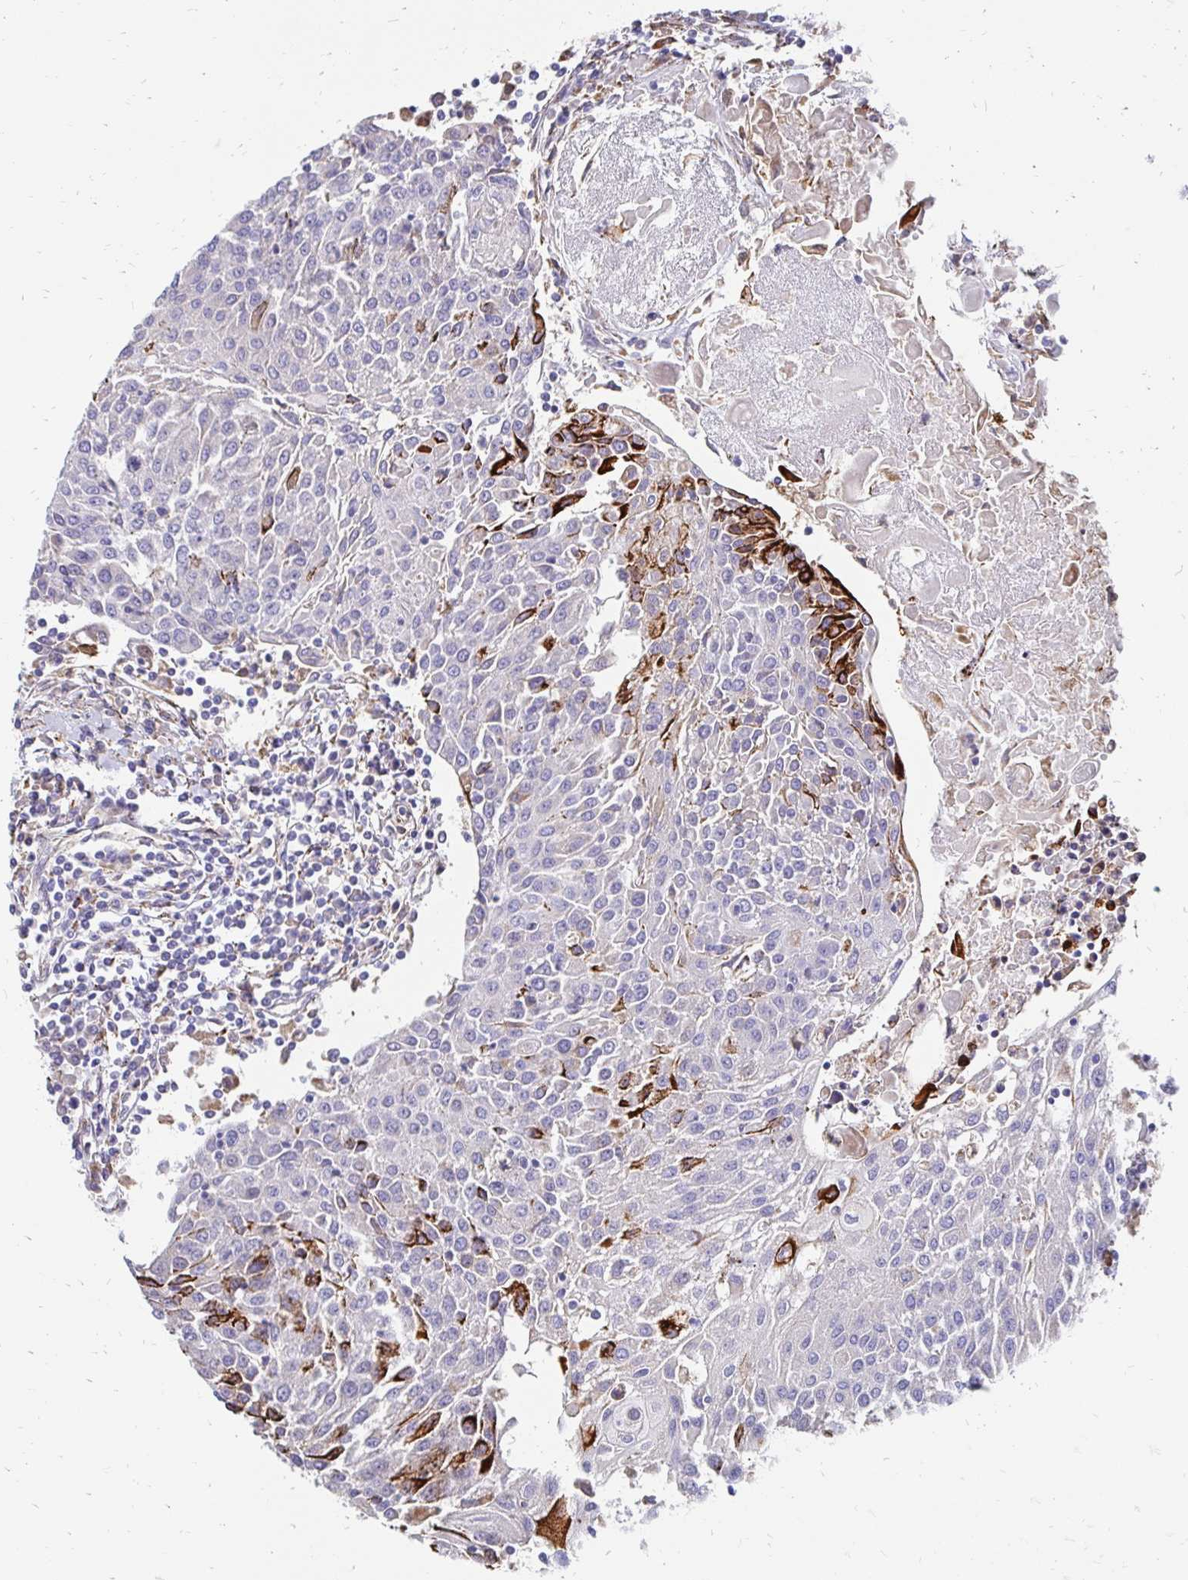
{"staining": {"intensity": "strong", "quantity": "<25%", "location": "cytoplasmic/membranous"}, "tissue": "urothelial cancer", "cell_type": "Tumor cells", "image_type": "cancer", "snomed": [{"axis": "morphology", "description": "Urothelial carcinoma, High grade"}, {"axis": "topography", "description": "Urinary bladder"}], "caption": "Protein analysis of urothelial cancer tissue reveals strong cytoplasmic/membranous expression in about <25% of tumor cells.", "gene": "CDKL1", "patient": {"sex": "female", "age": 85}}